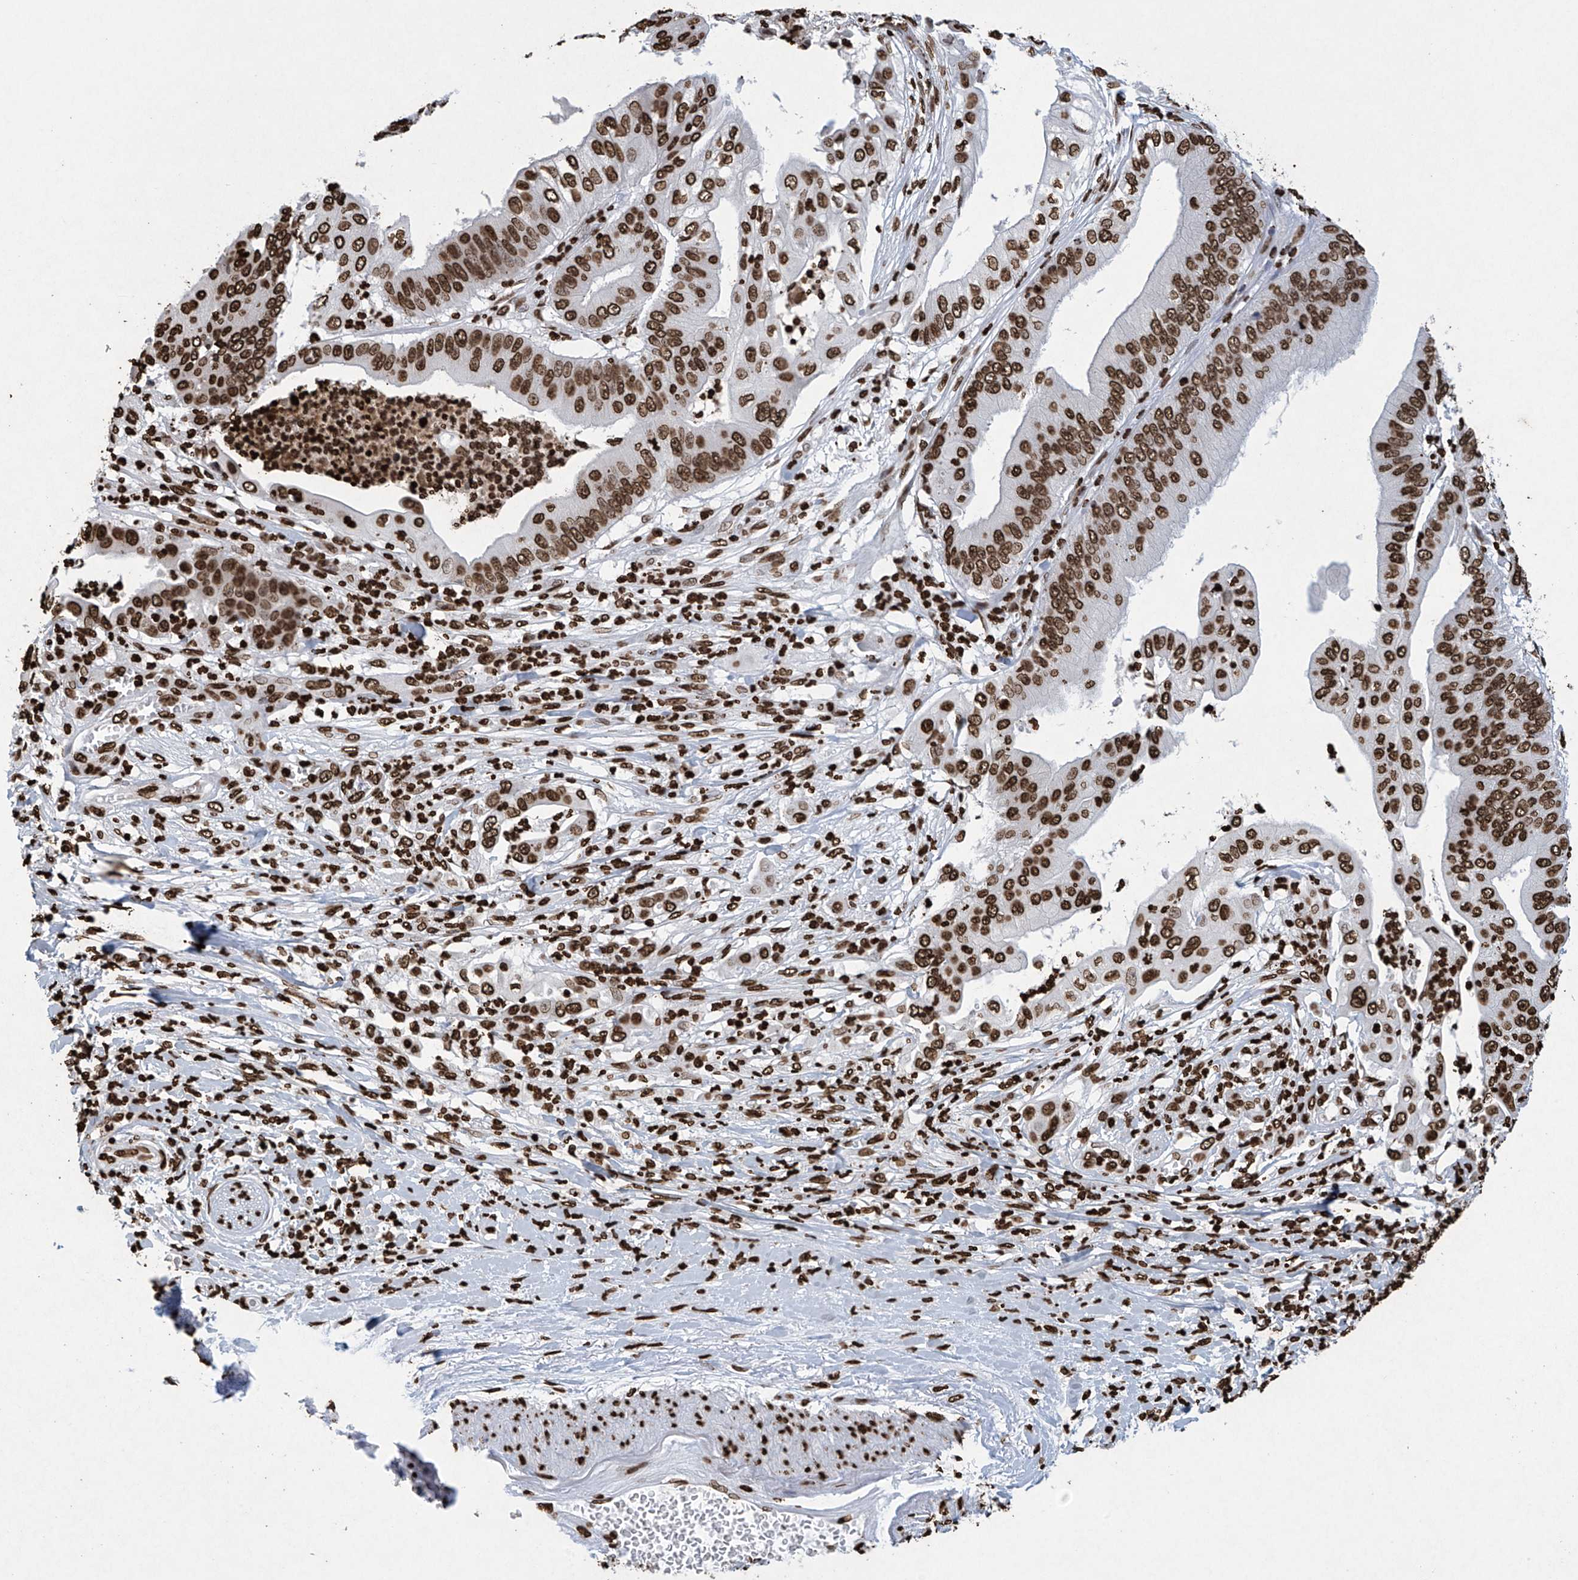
{"staining": {"intensity": "strong", "quantity": ">75%", "location": "nuclear"}, "tissue": "pancreatic cancer", "cell_type": "Tumor cells", "image_type": "cancer", "snomed": [{"axis": "morphology", "description": "Adenocarcinoma, NOS"}, {"axis": "topography", "description": "Pancreas"}], "caption": "Adenocarcinoma (pancreatic) stained with a protein marker demonstrates strong staining in tumor cells.", "gene": "H3-3A", "patient": {"sex": "female", "age": 77}}